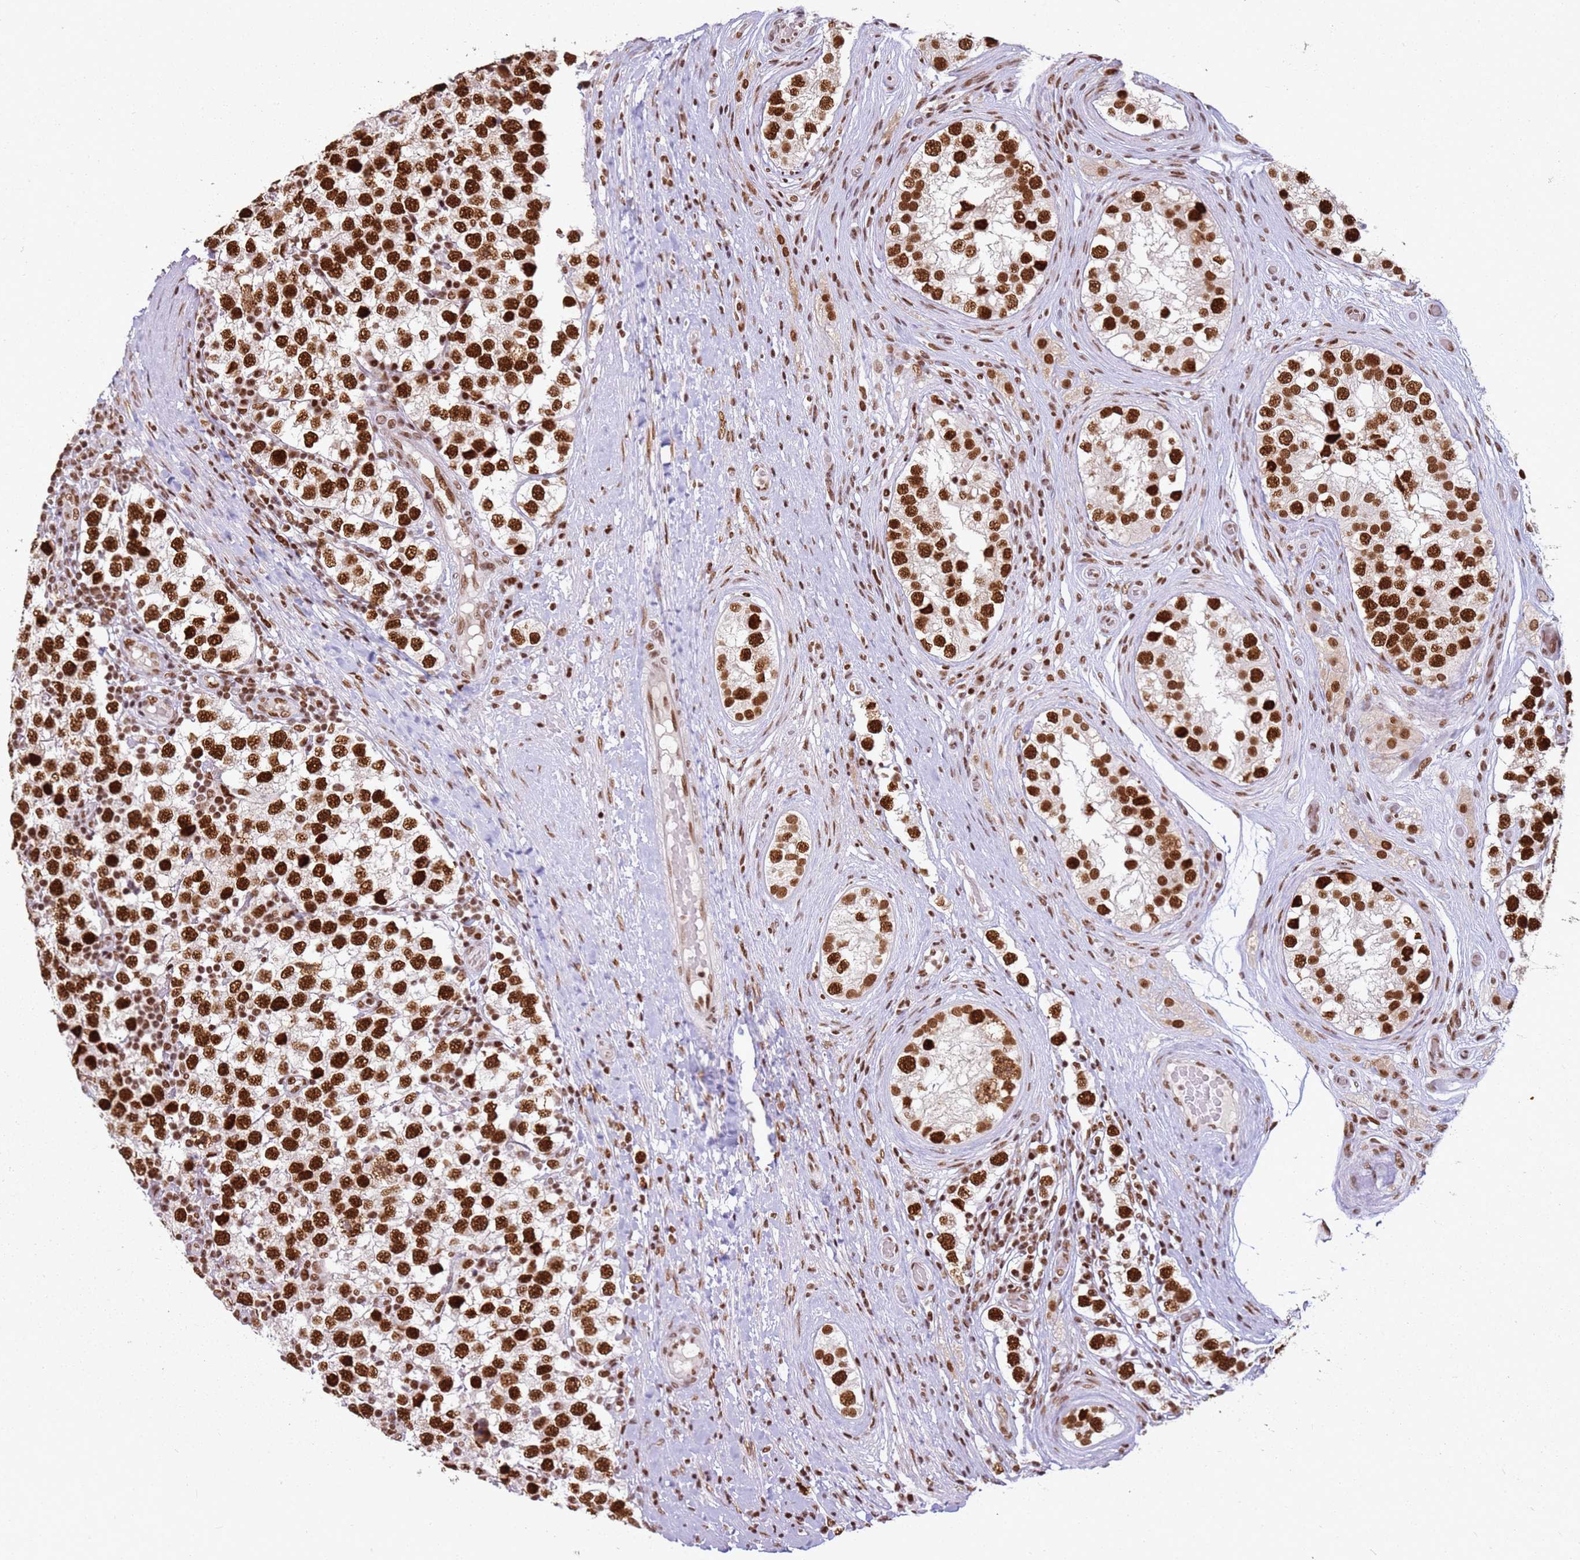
{"staining": {"intensity": "strong", "quantity": ">75%", "location": "nuclear"}, "tissue": "testis cancer", "cell_type": "Tumor cells", "image_type": "cancer", "snomed": [{"axis": "morphology", "description": "Seminoma, NOS"}, {"axis": "topography", "description": "Testis"}], "caption": "High-power microscopy captured an immunohistochemistry histopathology image of testis seminoma, revealing strong nuclear staining in about >75% of tumor cells.", "gene": "TENT4A", "patient": {"sex": "male", "age": 34}}